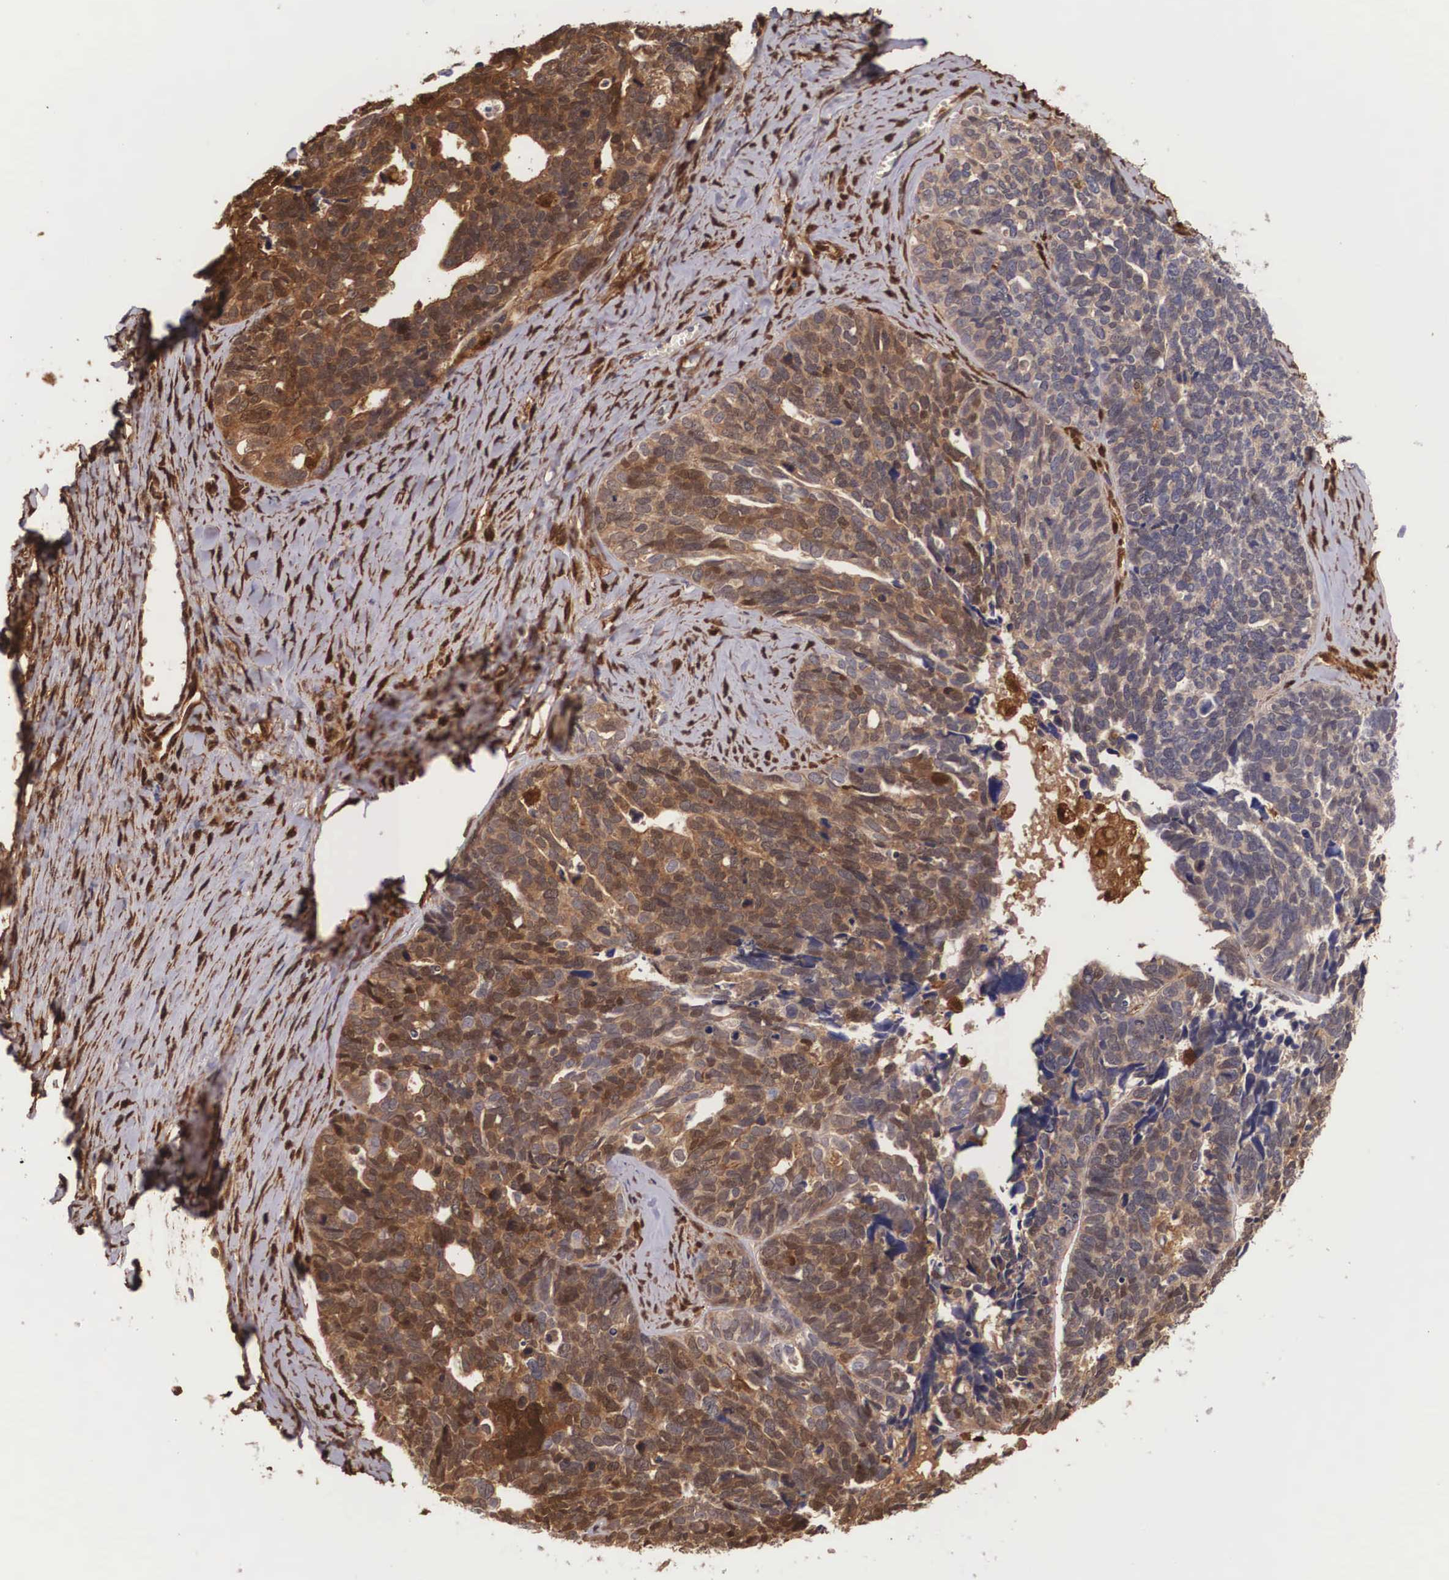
{"staining": {"intensity": "moderate", "quantity": ">75%", "location": "cytoplasmic/membranous"}, "tissue": "ovarian cancer", "cell_type": "Tumor cells", "image_type": "cancer", "snomed": [{"axis": "morphology", "description": "Cystadenocarcinoma, serous, NOS"}, {"axis": "topography", "description": "Ovary"}], "caption": "Serous cystadenocarcinoma (ovarian) stained for a protein (brown) exhibits moderate cytoplasmic/membranous positive expression in approximately >75% of tumor cells.", "gene": "LGALS1", "patient": {"sex": "female", "age": 77}}